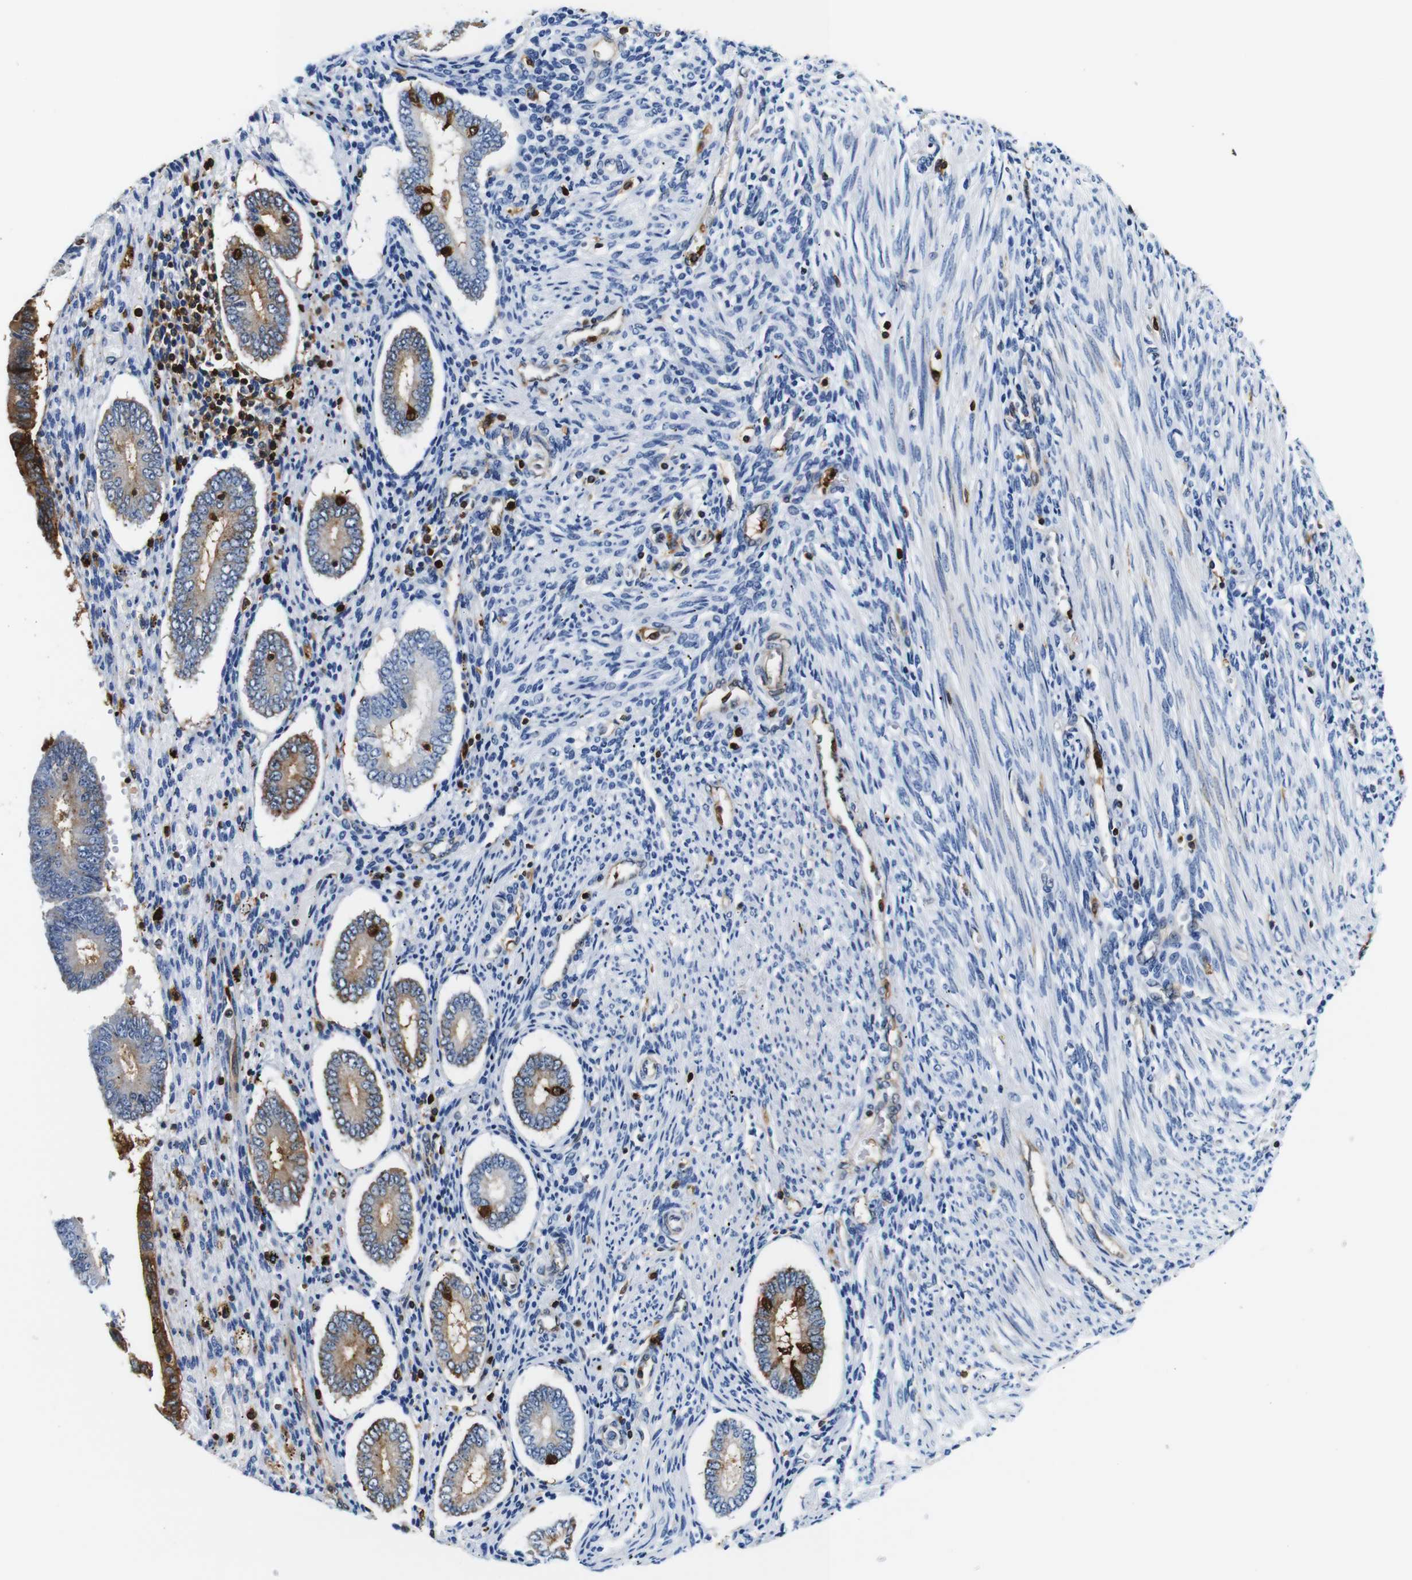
{"staining": {"intensity": "negative", "quantity": "none", "location": "none"}, "tissue": "endometrium", "cell_type": "Cells in endometrial stroma", "image_type": "normal", "snomed": [{"axis": "morphology", "description": "Normal tissue, NOS"}, {"axis": "topography", "description": "Endometrium"}], "caption": "An immunohistochemistry histopathology image of normal endometrium is shown. There is no staining in cells in endometrial stroma of endometrium. Brightfield microscopy of immunohistochemistry (IHC) stained with DAB (brown) and hematoxylin (blue), captured at high magnification.", "gene": "ANXA1", "patient": {"sex": "female", "age": 42}}